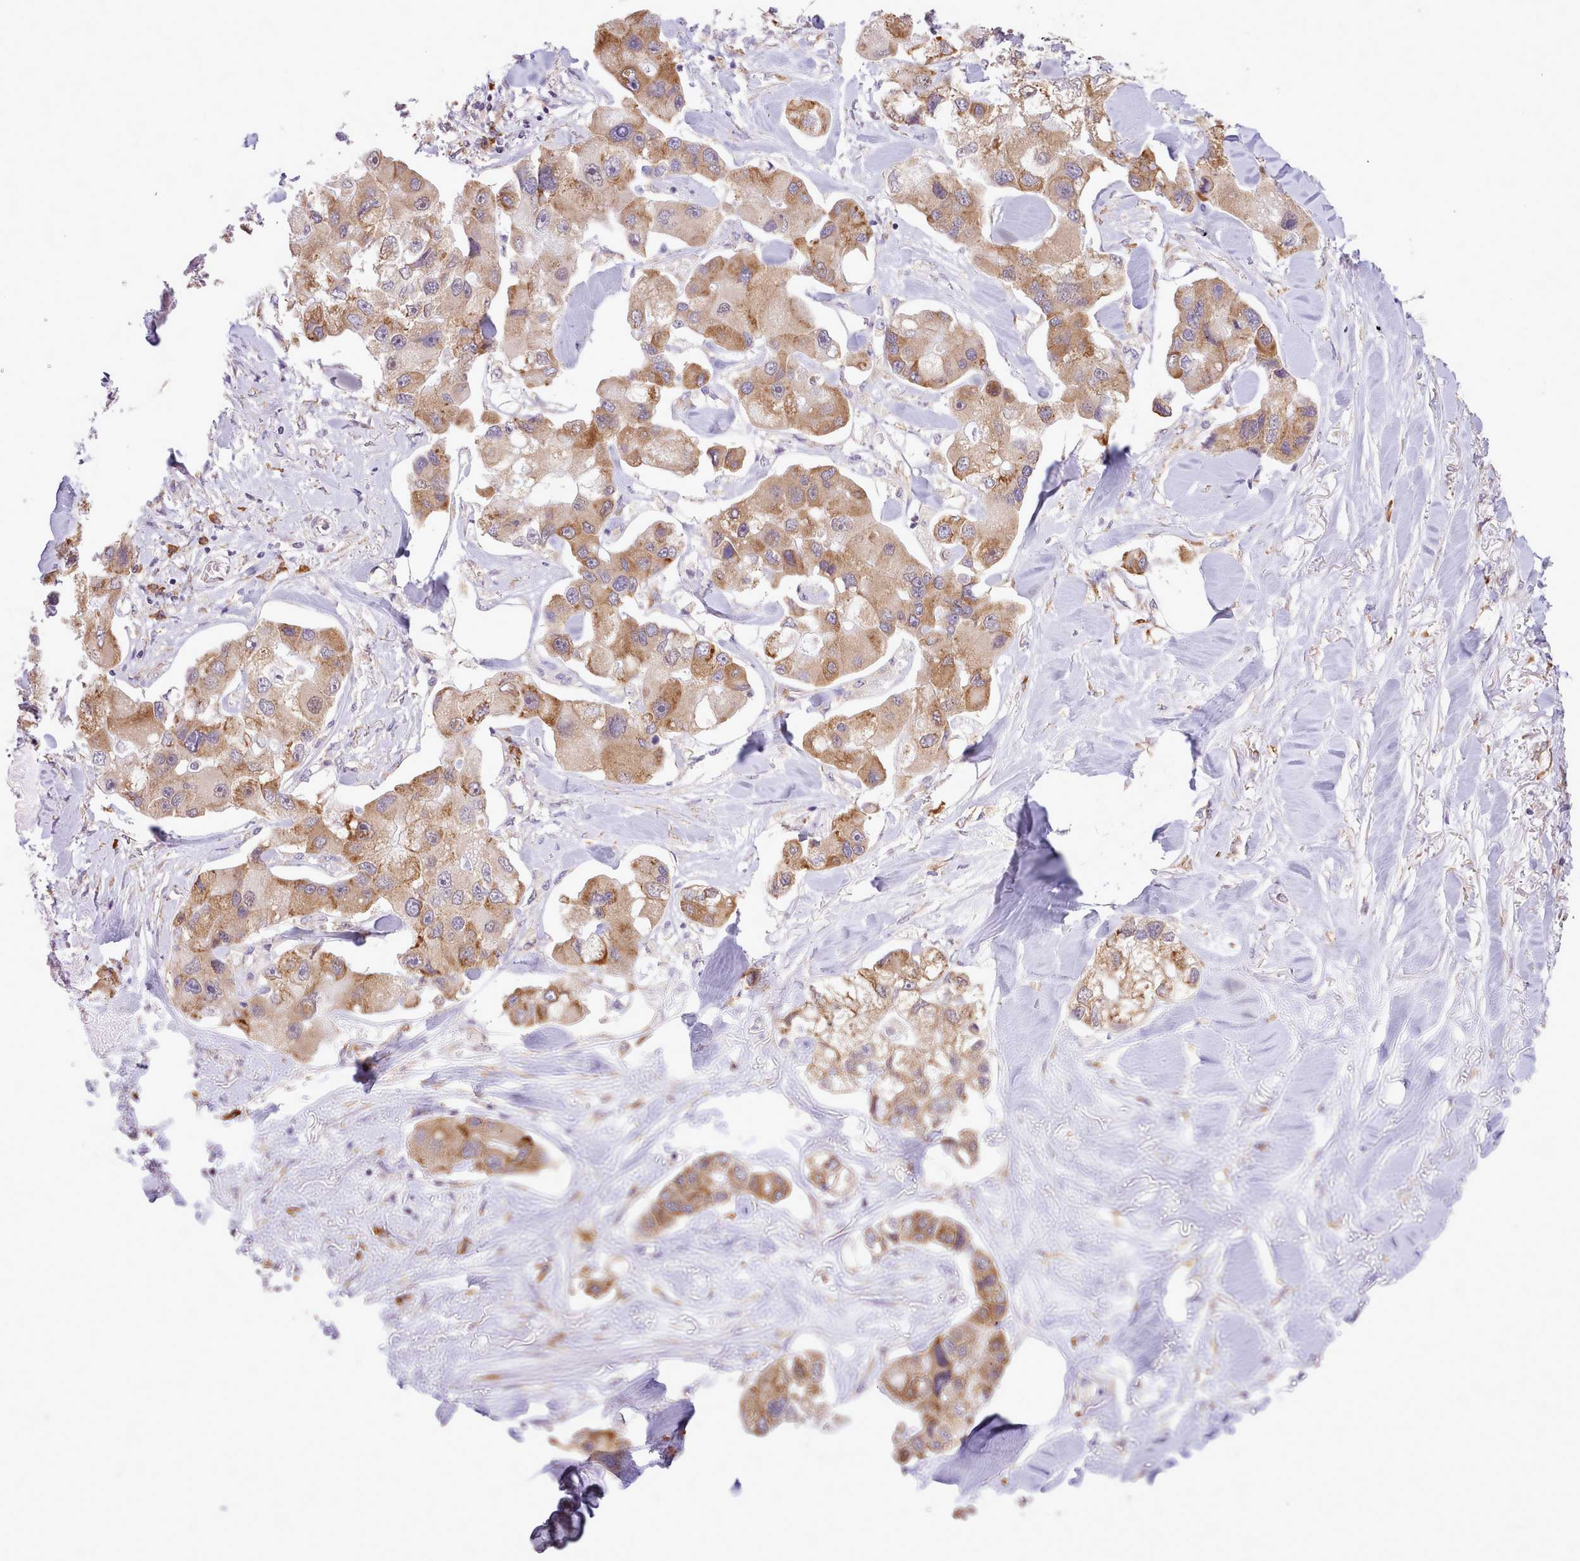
{"staining": {"intensity": "moderate", "quantity": ">75%", "location": "cytoplasmic/membranous"}, "tissue": "lung cancer", "cell_type": "Tumor cells", "image_type": "cancer", "snomed": [{"axis": "morphology", "description": "Adenocarcinoma, NOS"}, {"axis": "topography", "description": "Lung"}], "caption": "Tumor cells show medium levels of moderate cytoplasmic/membranous positivity in approximately >75% of cells in human adenocarcinoma (lung).", "gene": "SEC61B", "patient": {"sex": "female", "age": 54}}